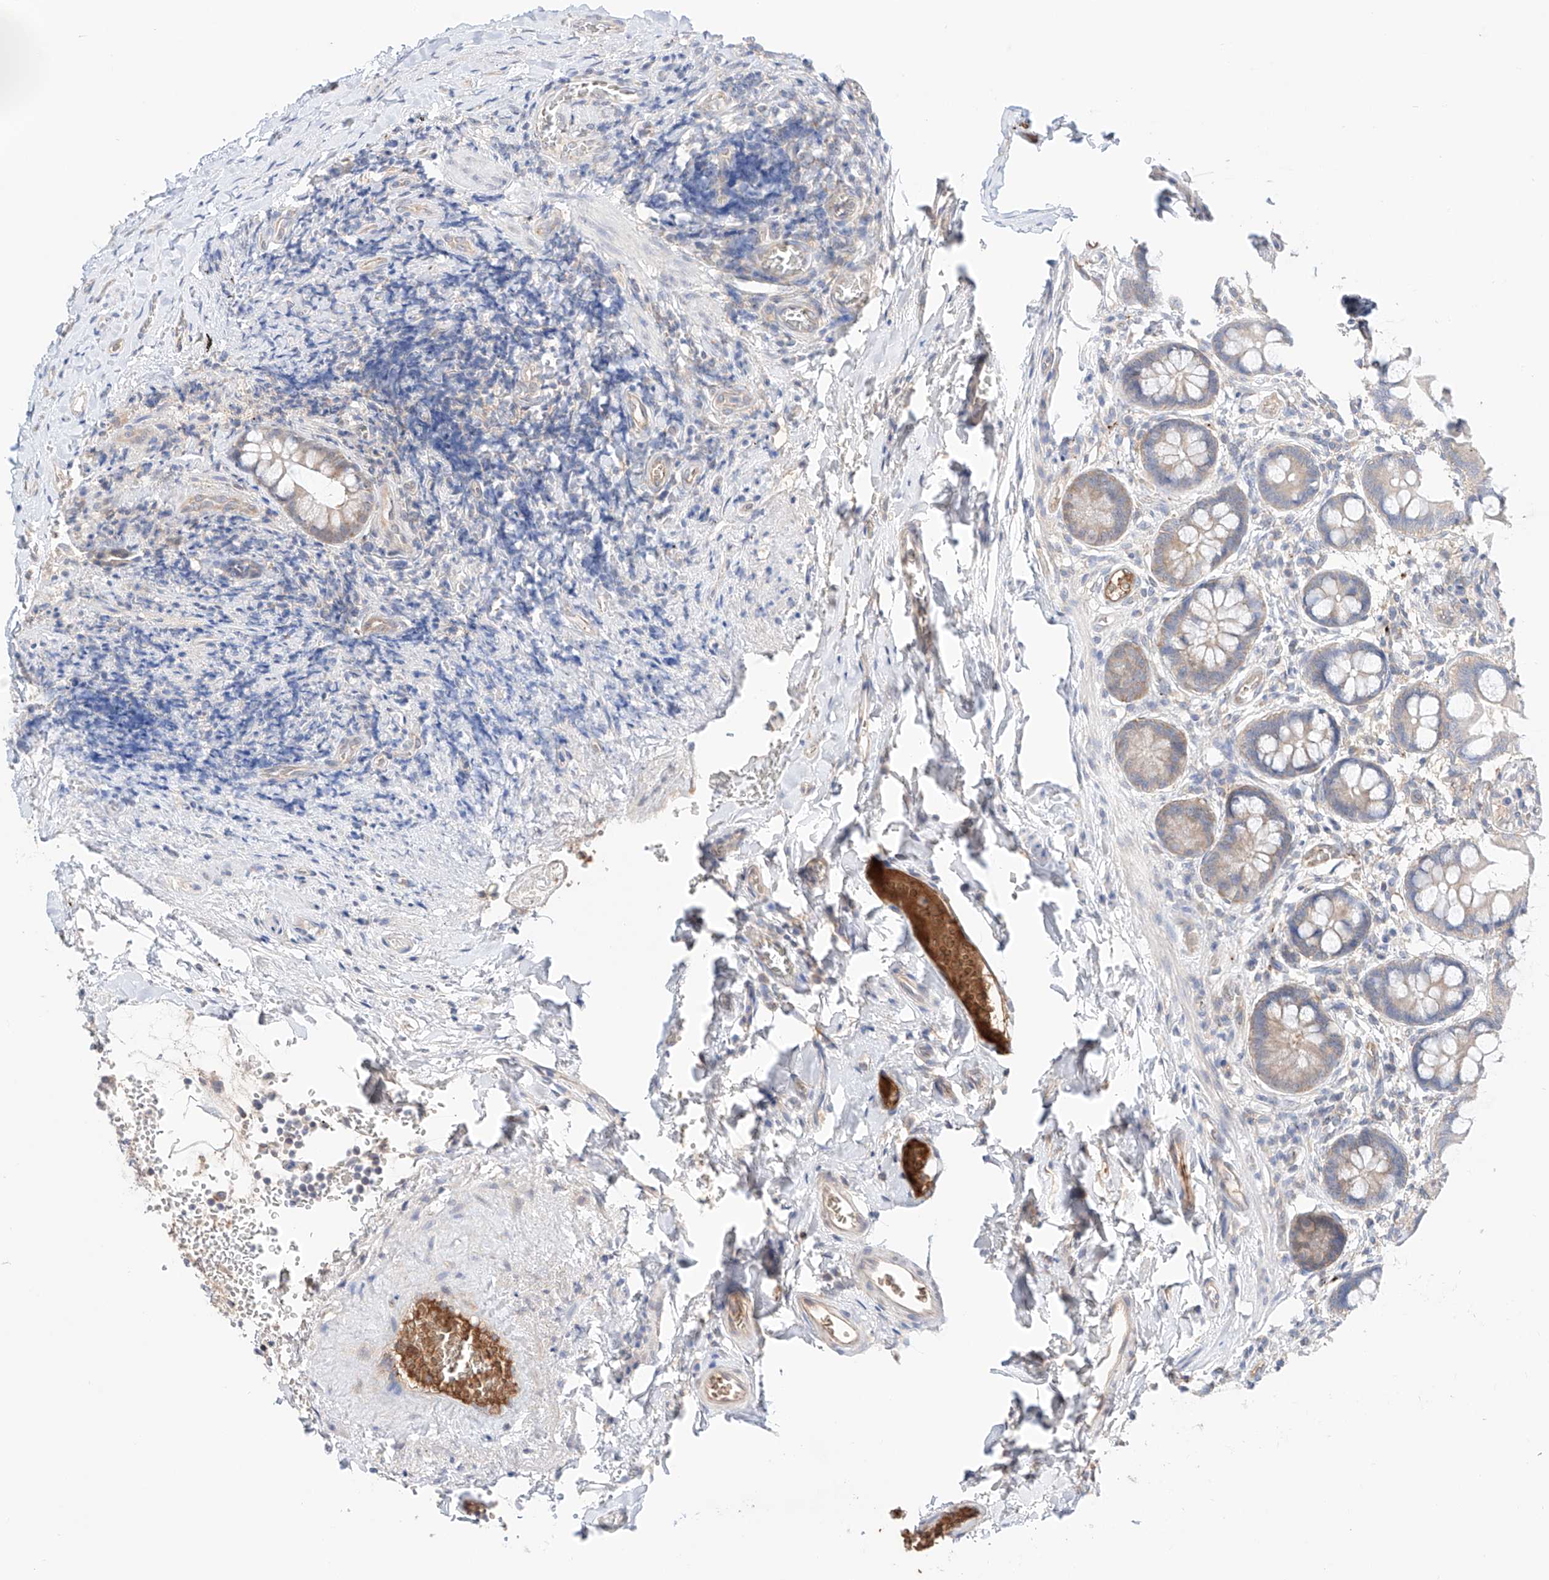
{"staining": {"intensity": "weak", "quantity": "25%-75%", "location": "cytoplasmic/membranous"}, "tissue": "small intestine", "cell_type": "Glandular cells", "image_type": "normal", "snomed": [{"axis": "morphology", "description": "Normal tissue, NOS"}, {"axis": "topography", "description": "Small intestine"}], "caption": "This is a photomicrograph of immunohistochemistry staining of unremarkable small intestine, which shows weak expression in the cytoplasmic/membranous of glandular cells.", "gene": "PGGT1B", "patient": {"sex": "male", "age": 52}}